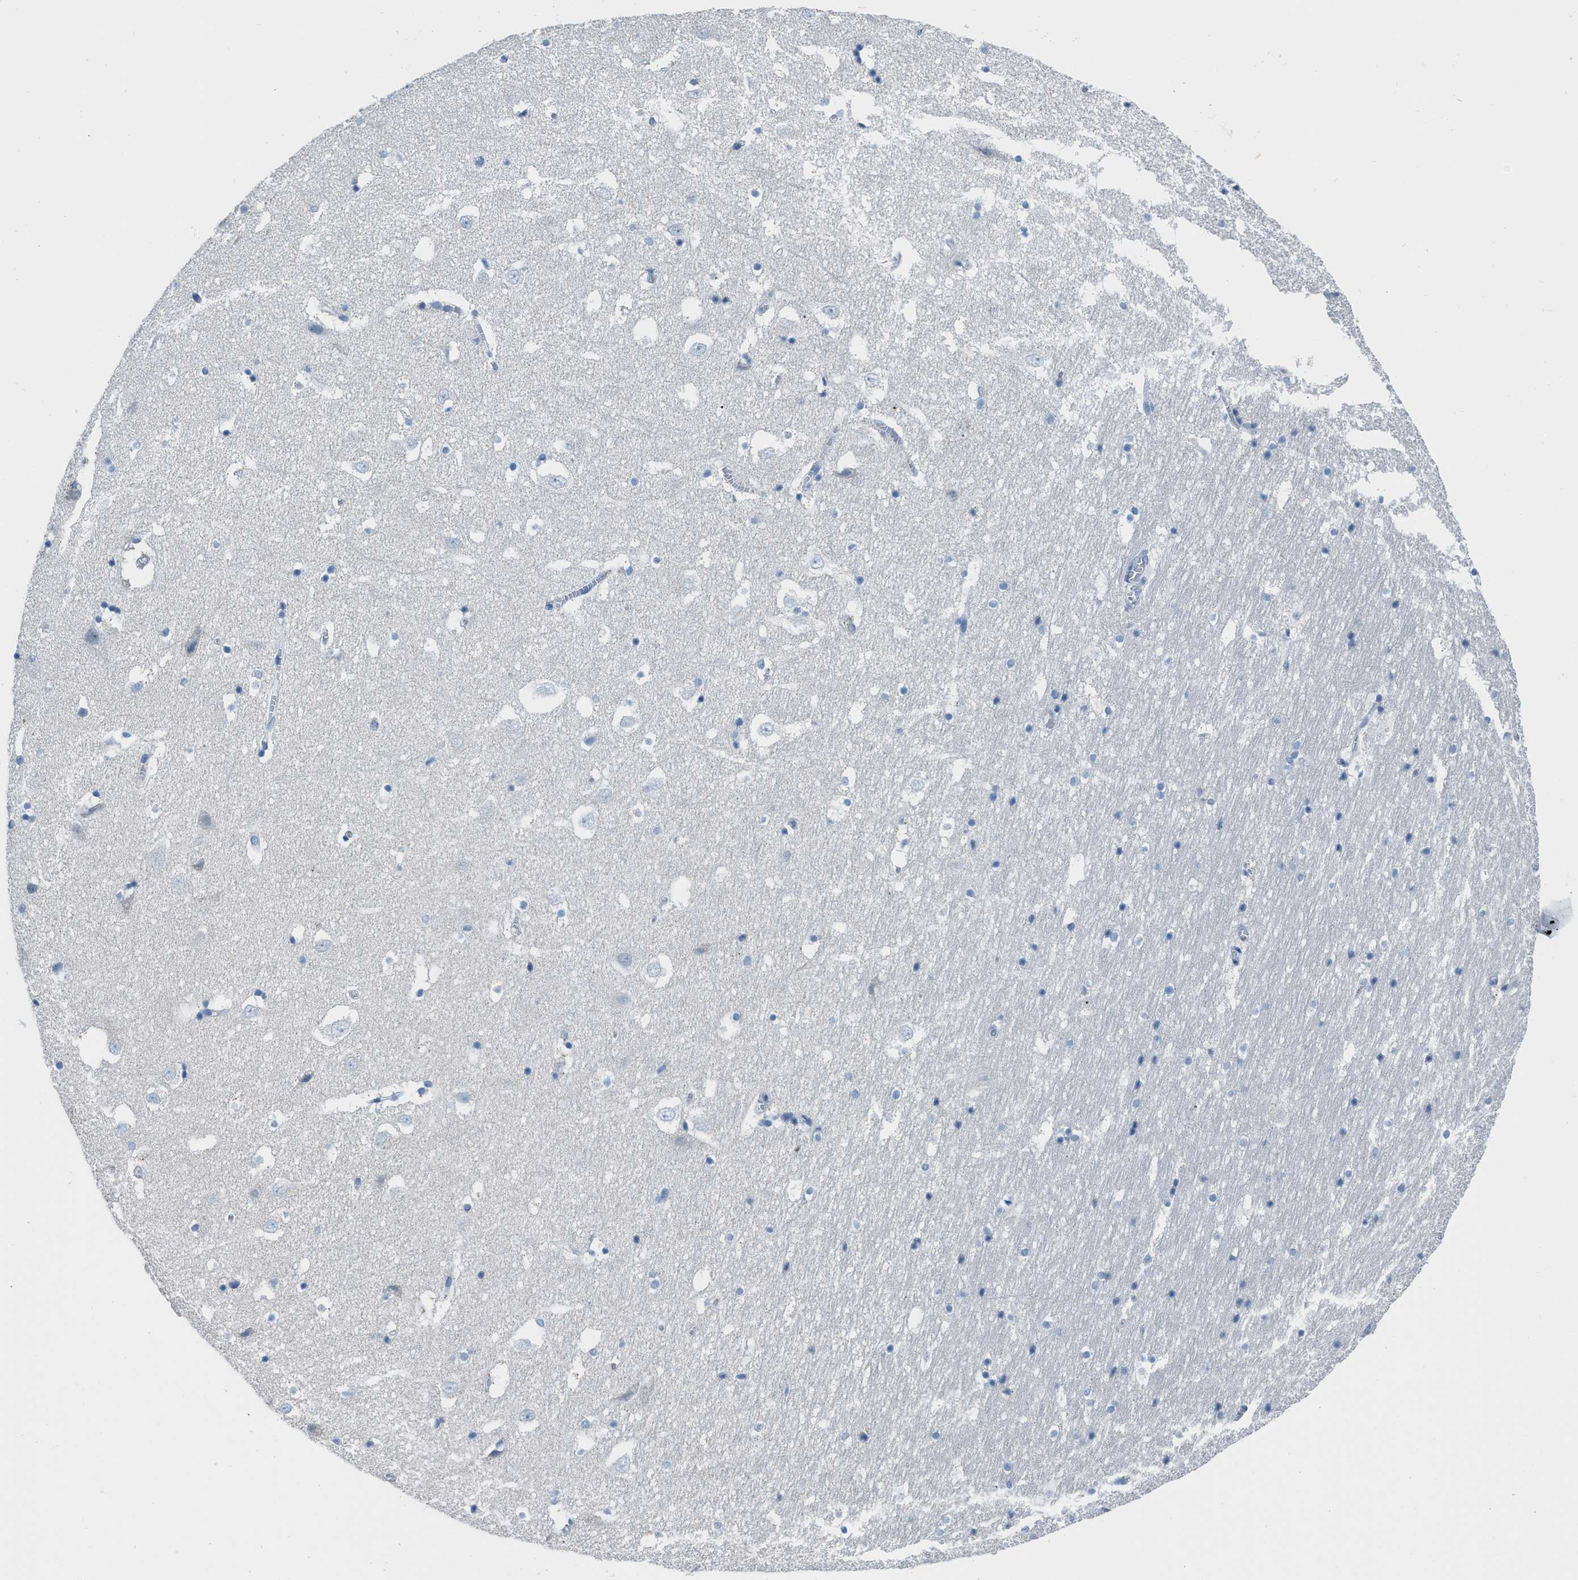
{"staining": {"intensity": "negative", "quantity": "none", "location": "none"}, "tissue": "hippocampus", "cell_type": "Glial cells", "image_type": "normal", "snomed": [{"axis": "morphology", "description": "Normal tissue, NOS"}, {"axis": "topography", "description": "Hippocampus"}], "caption": "The histopathology image reveals no significant expression in glial cells of hippocampus. (Brightfield microscopy of DAB (3,3'-diaminobenzidine) immunohistochemistry (IHC) at high magnification).", "gene": "SPATC1L", "patient": {"sex": "male", "age": 45}}